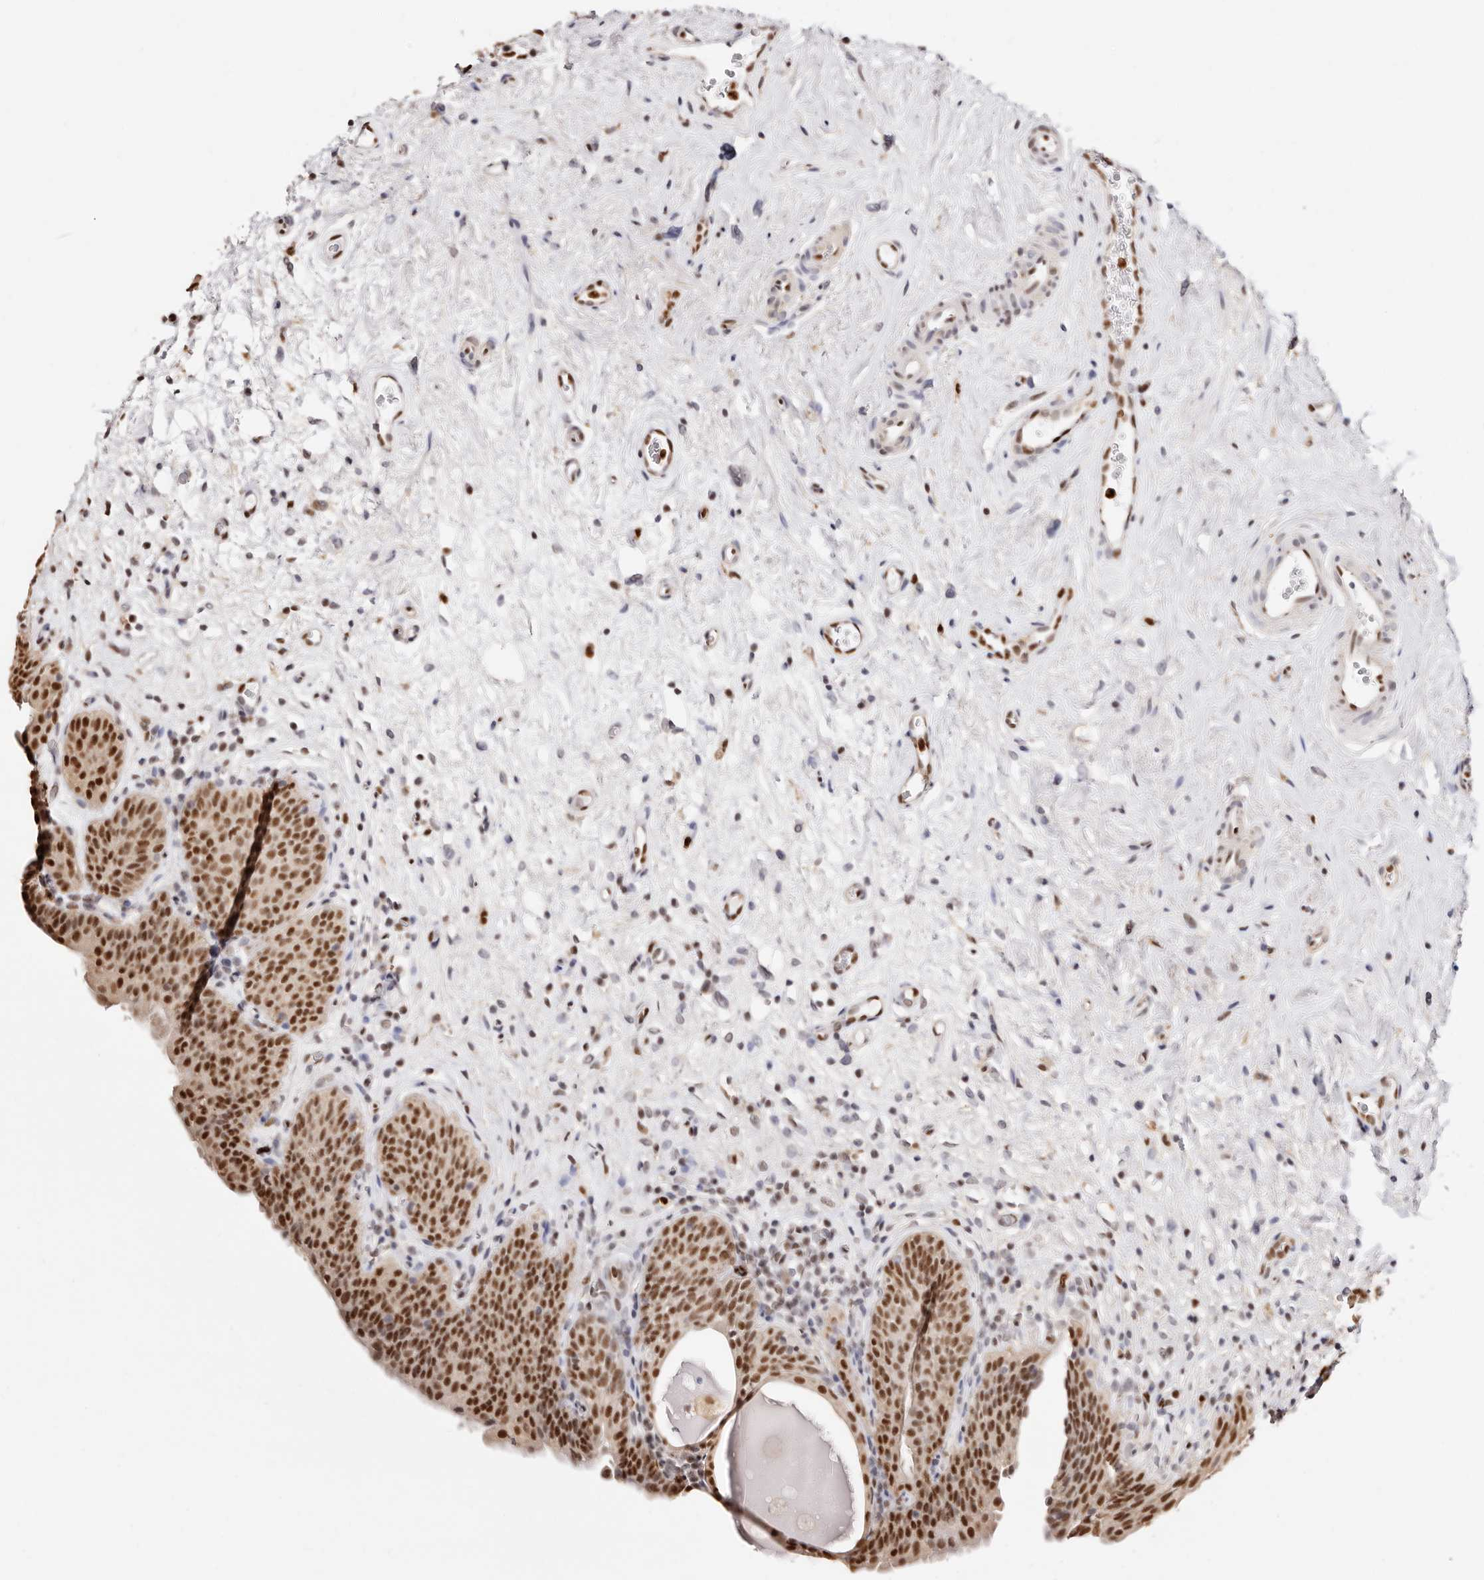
{"staining": {"intensity": "strong", "quantity": ">75%", "location": "nuclear"}, "tissue": "urinary bladder", "cell_type": "Urothelial cells", "image_type": "normal", "snomed": [{"axis": "morphology", "description": "Normal tissue, NOS"}, {"axis": "topography", "description": "Urinary bladder"}], "caption": "Protein staining of benign urinary bladder demonstrates strong nuclear expression in about >75% of urothelial cells.", "gene": "TKT", "patient": {"sex": "male", "age": 83}}